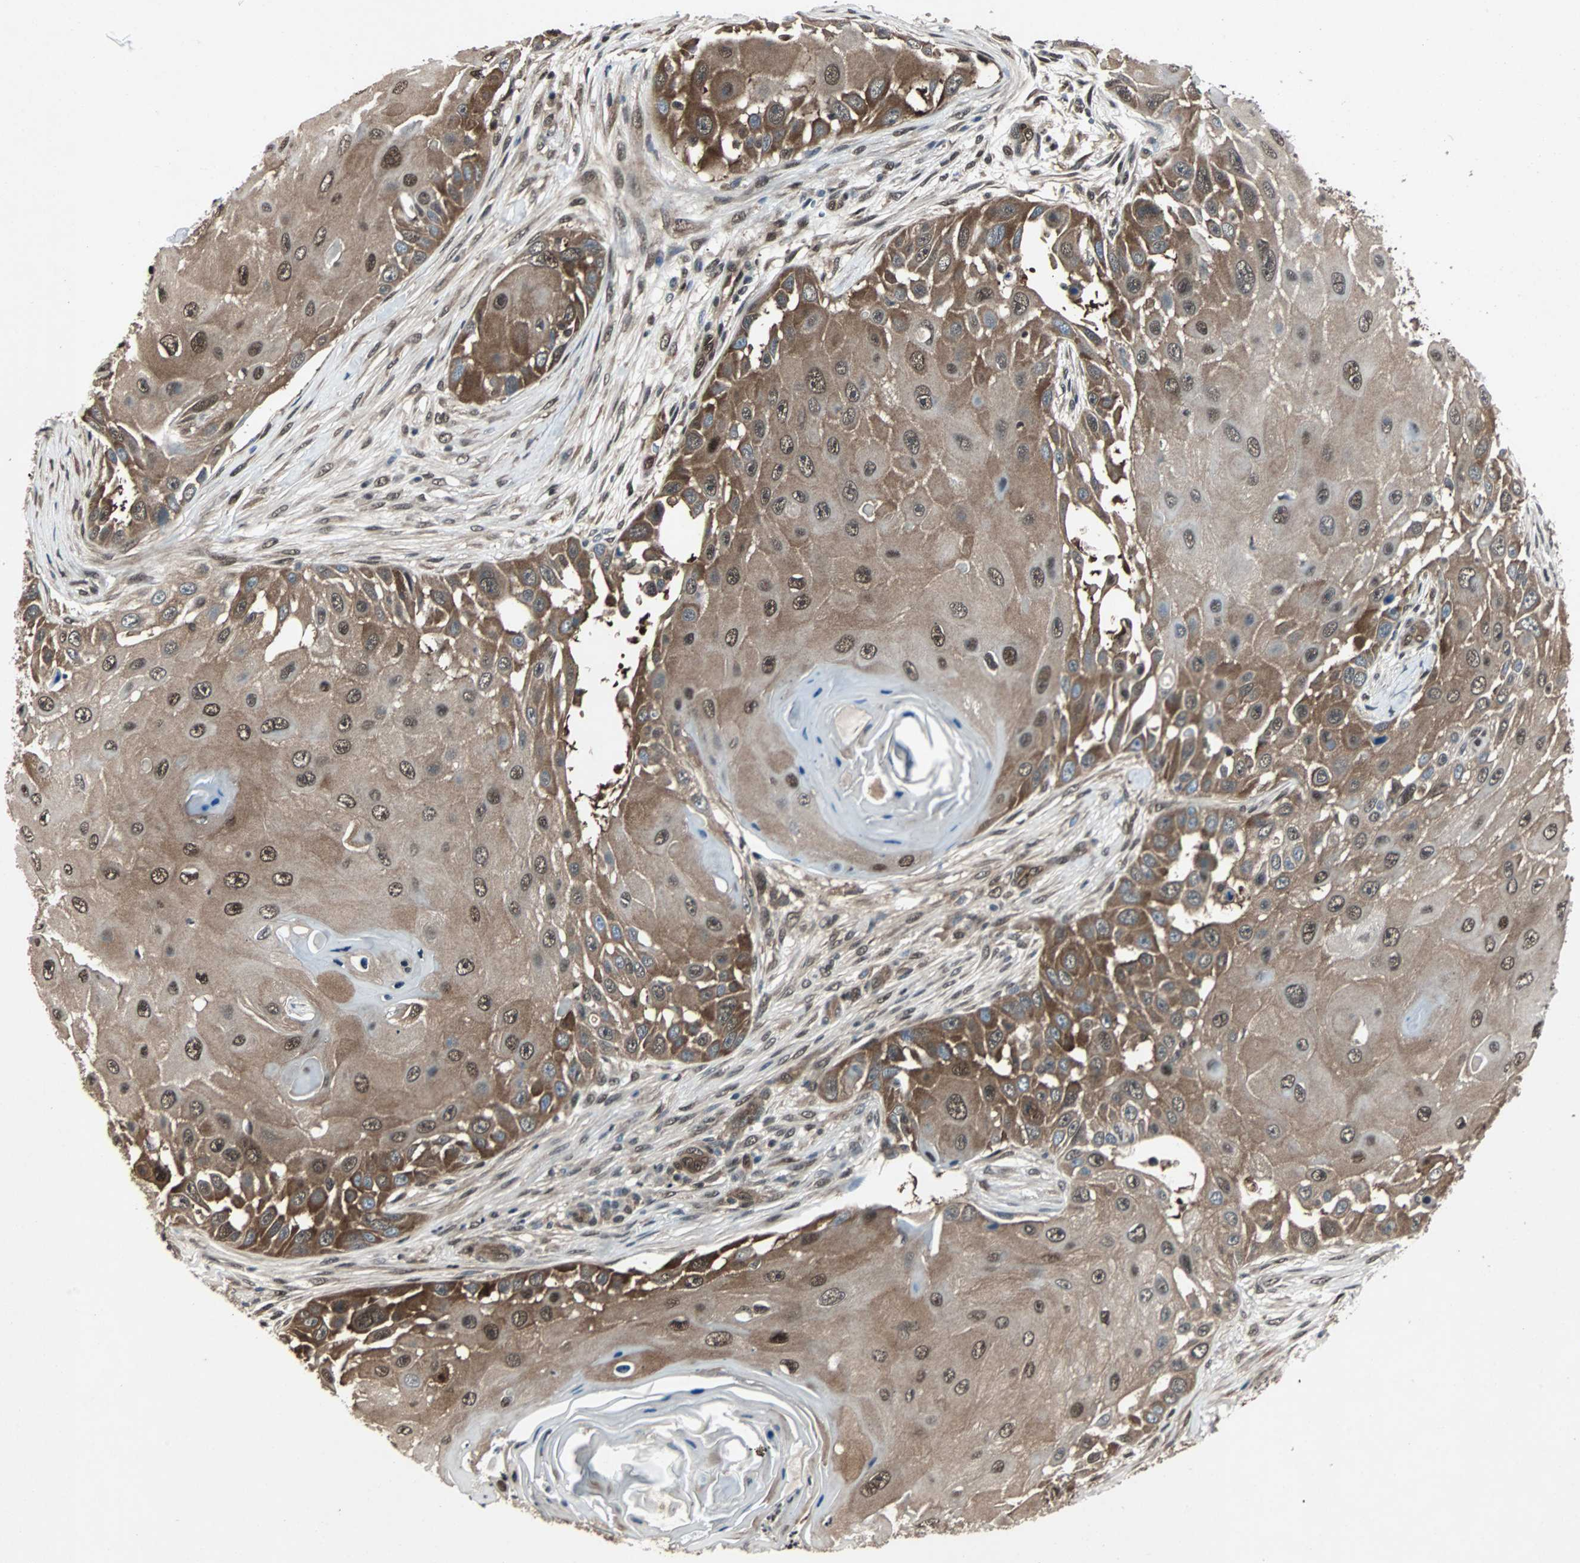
{"staining": {"intensity": "moderate", "quantity": ">75%", "location": "cytoplasmic/membranous,nuclear"}, "tissue": "skin cancer", "cell_type": "Tumor cells", "image_type": "cancer", "snomed": [{"axis": "morphology", "description": "Squamous cell carcinoma, NOS"}, {"axis": "topography", "description": "Skin"}], "caption": "Immunohistochemical staining of skin cancer exhibits moderate cytoplasmic/membranous and nuclear protein positivity in about >75% of tumor cells.", "gene": "ACLY", "patient": {"sex": "female", "age": 44}}